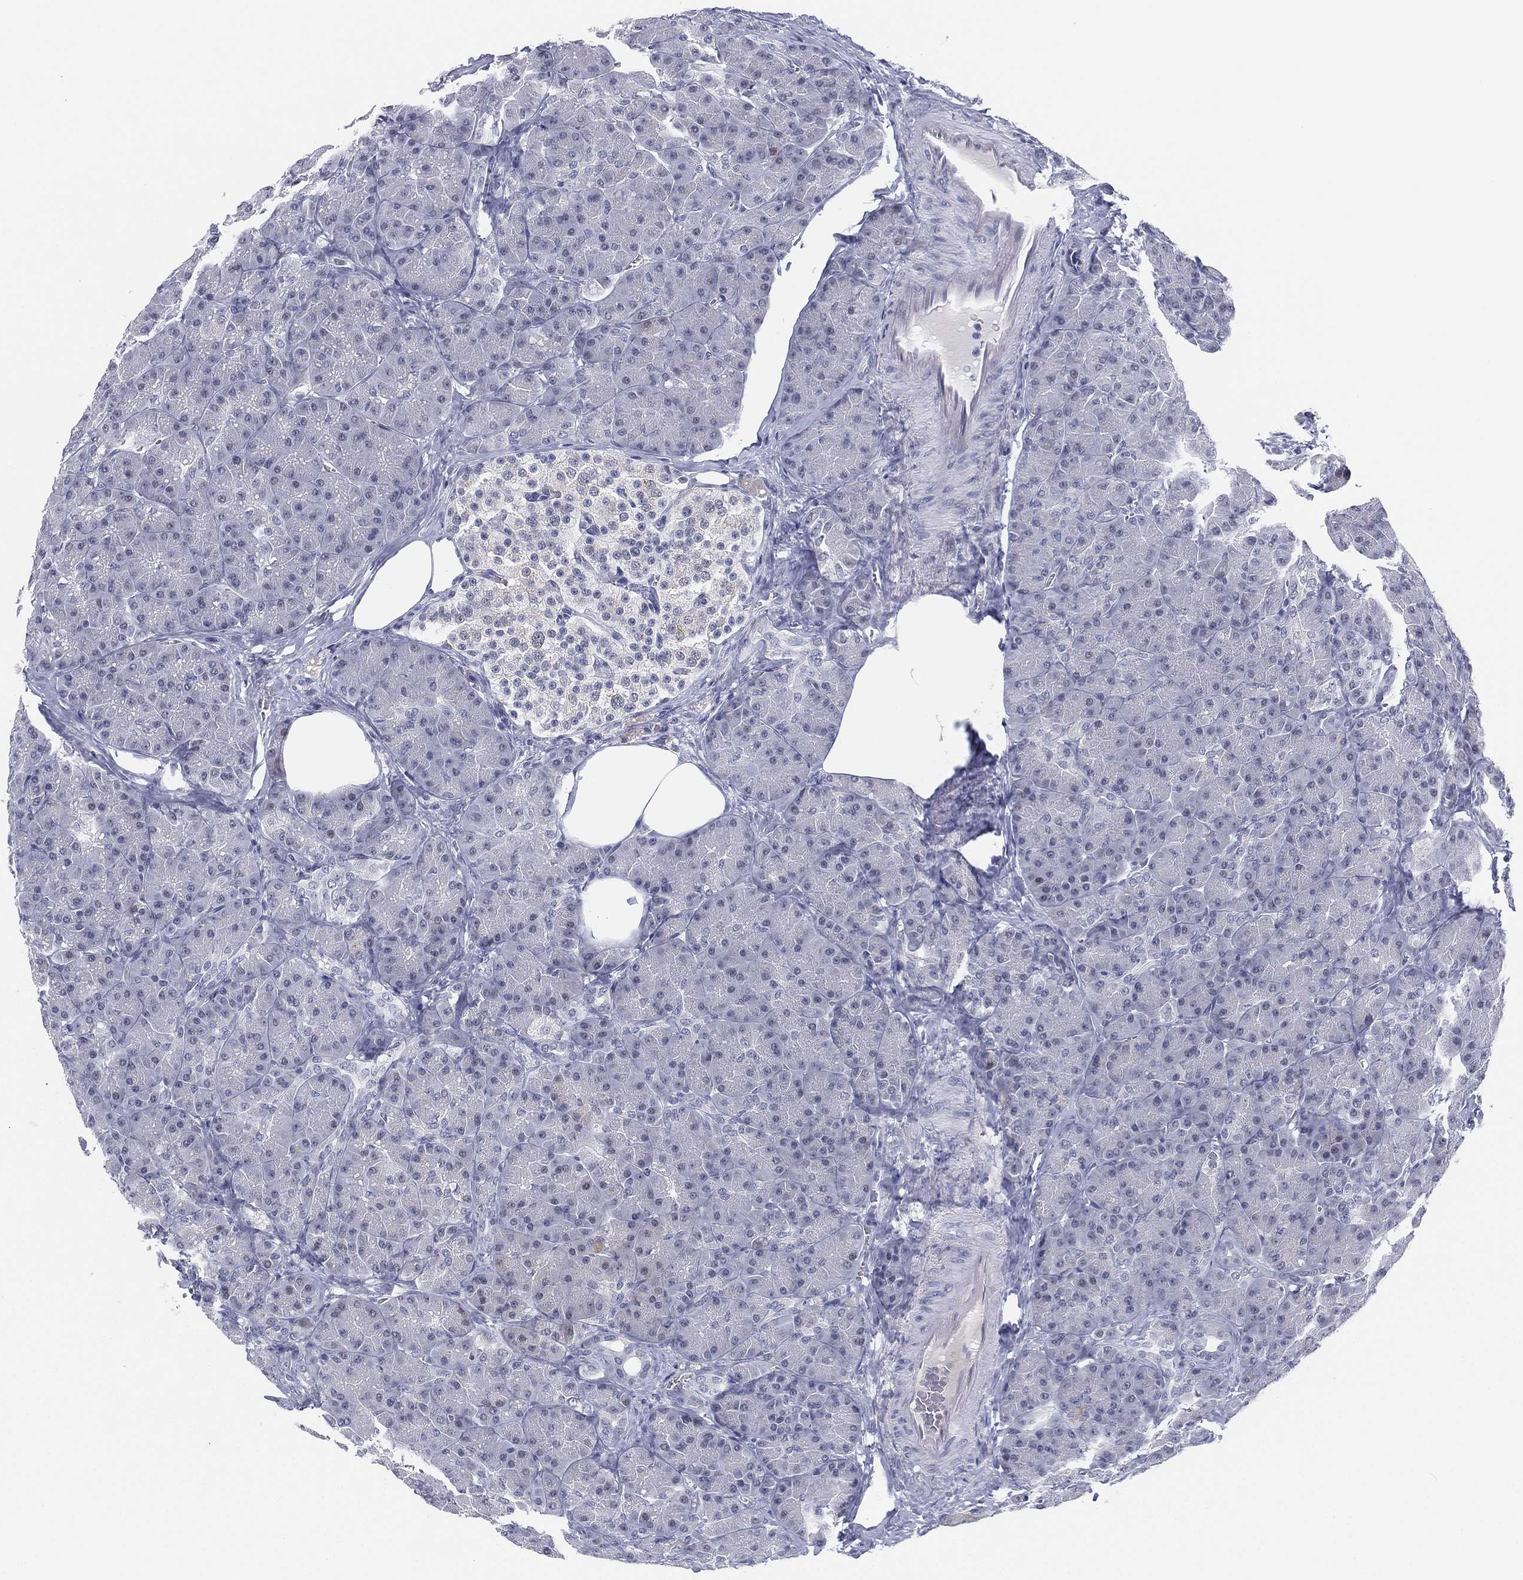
{"staining": {"intensity": "negative", "quantity": "none", "location": "none"}, "tissue": "pancreas", "cell_type": "Exocrine glandular cells", "image_type": "normal", "snomed": [{"axis": "morphology", "description": "Normal tissue, NOS"}, {"axis": "topography", "description": "Pancreas"}], "caption": "Human pancreas stained for a protein using IHC exhibits no positivity in exocrine glandular cells.", "gene": "CD177", "patient": {"sex": "male", "age": 57}}